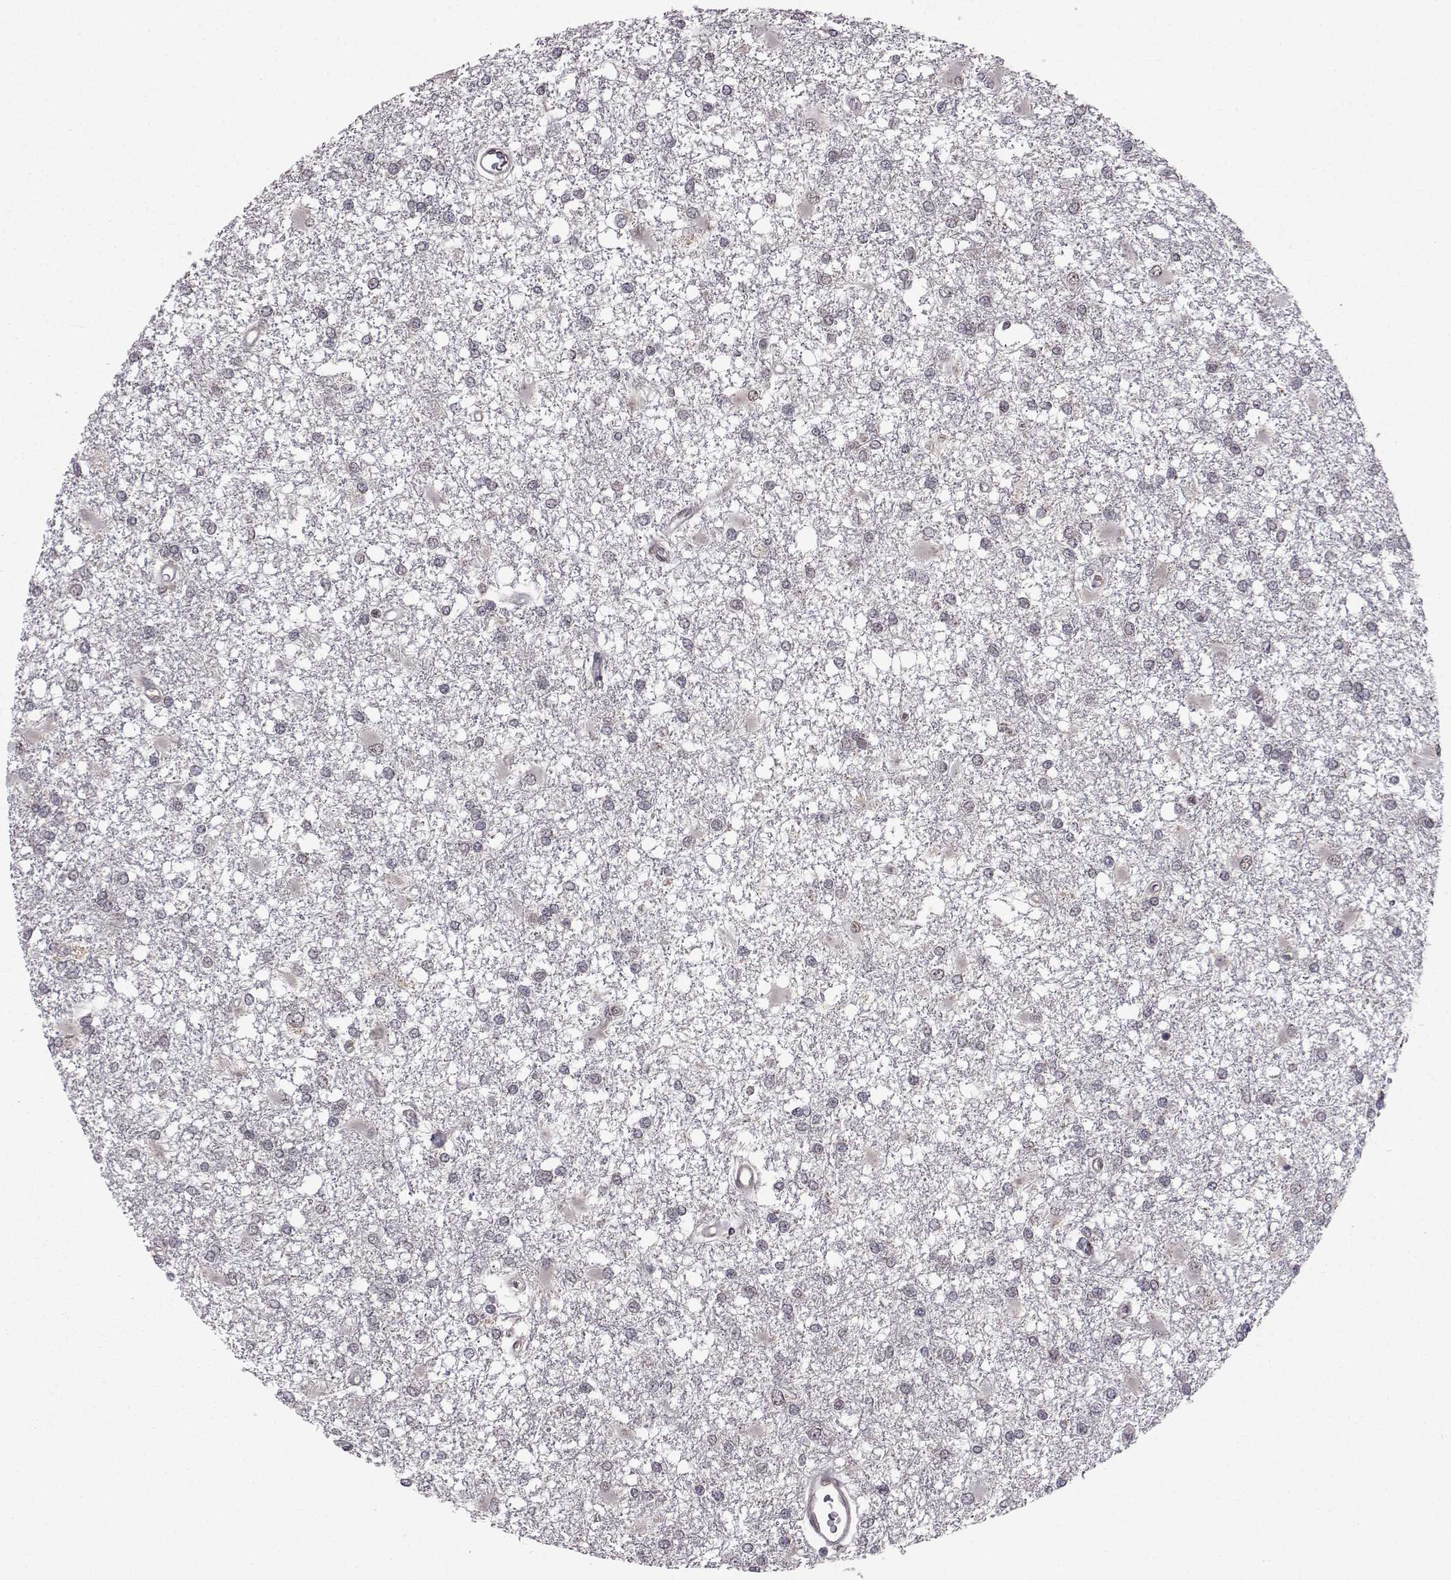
{"staining": {"intensity": "negative", "quantity": "none", "location": "none"}, "tissue": "glioma", "cell_type": "Tumor cells", "image_type": "cancer", "snomed": [{"axis": "morphology", "description": "Glioma, malignant, High grade"}, {"axis": "topography", "description": "Cerebral cortex"}], "caption": "Immunohistochemistry (IHC) of human malignant glioma (high-grade) reveals no expression in tumor cells.", "gene": "PKN2", "patient": {"sex": "male", "age": 79}}